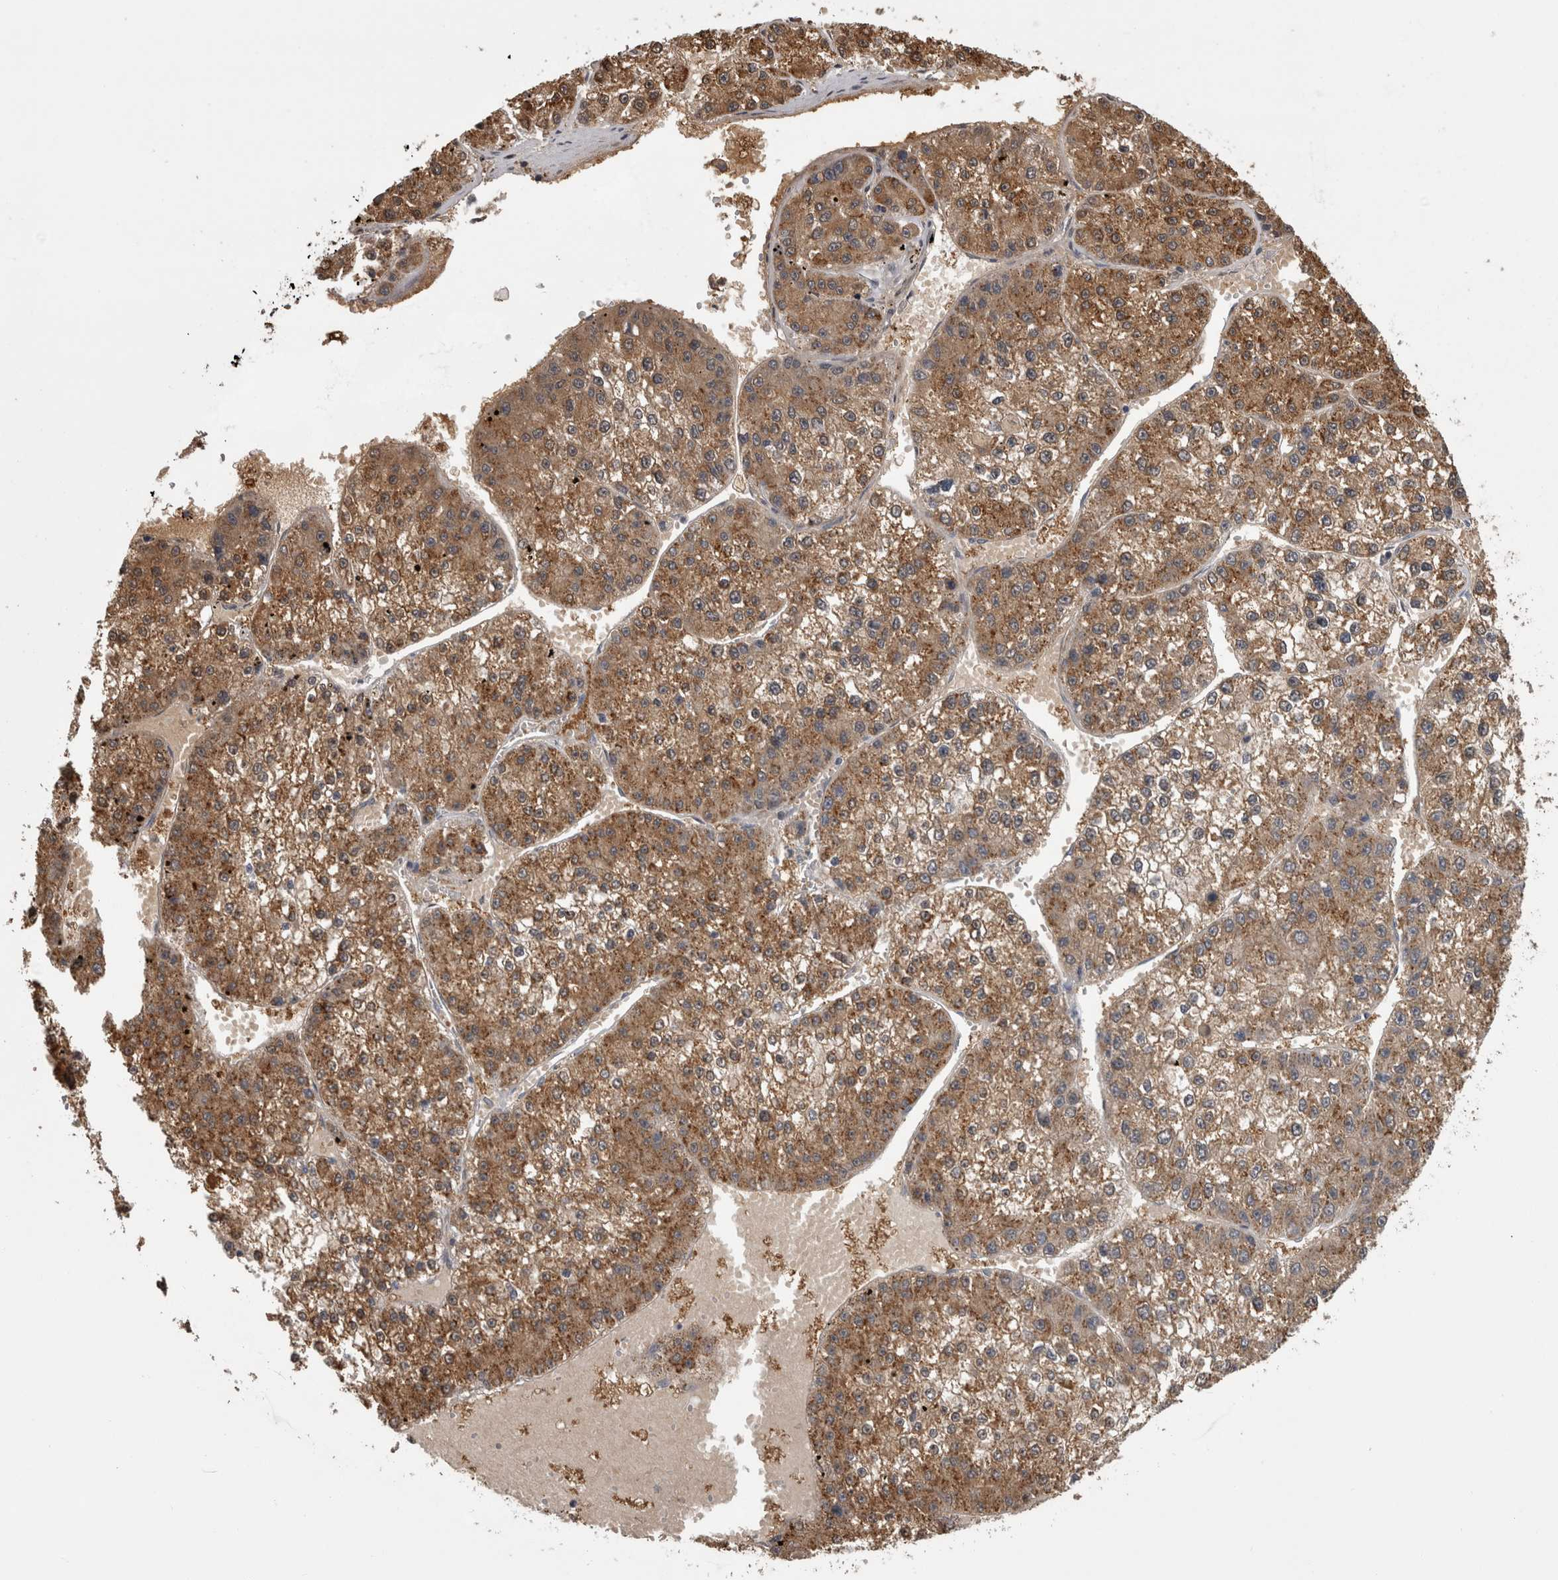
{"staining": {"intensity": "moderate", "quantity": ">75%", "location": "cytoplasmic/membranous"}, "tissue": "liver cancer", "cell_type": "Tumor cells", "image_type": "cancer", "snomed": [{"axis": "morphology", "description": "Carcinoma, Hepatocellular, NOS"}, {"axis": "topography", "description": "Liver"}], "caption": "Protein positivity by immunohistochemistry (IHC) shows moderate cytoplasmic/membranous positivity in approximately >75% of tumor cells in liver cancer.", "gene": "APRT", "patient": {"sex": "female", "age": 73}}